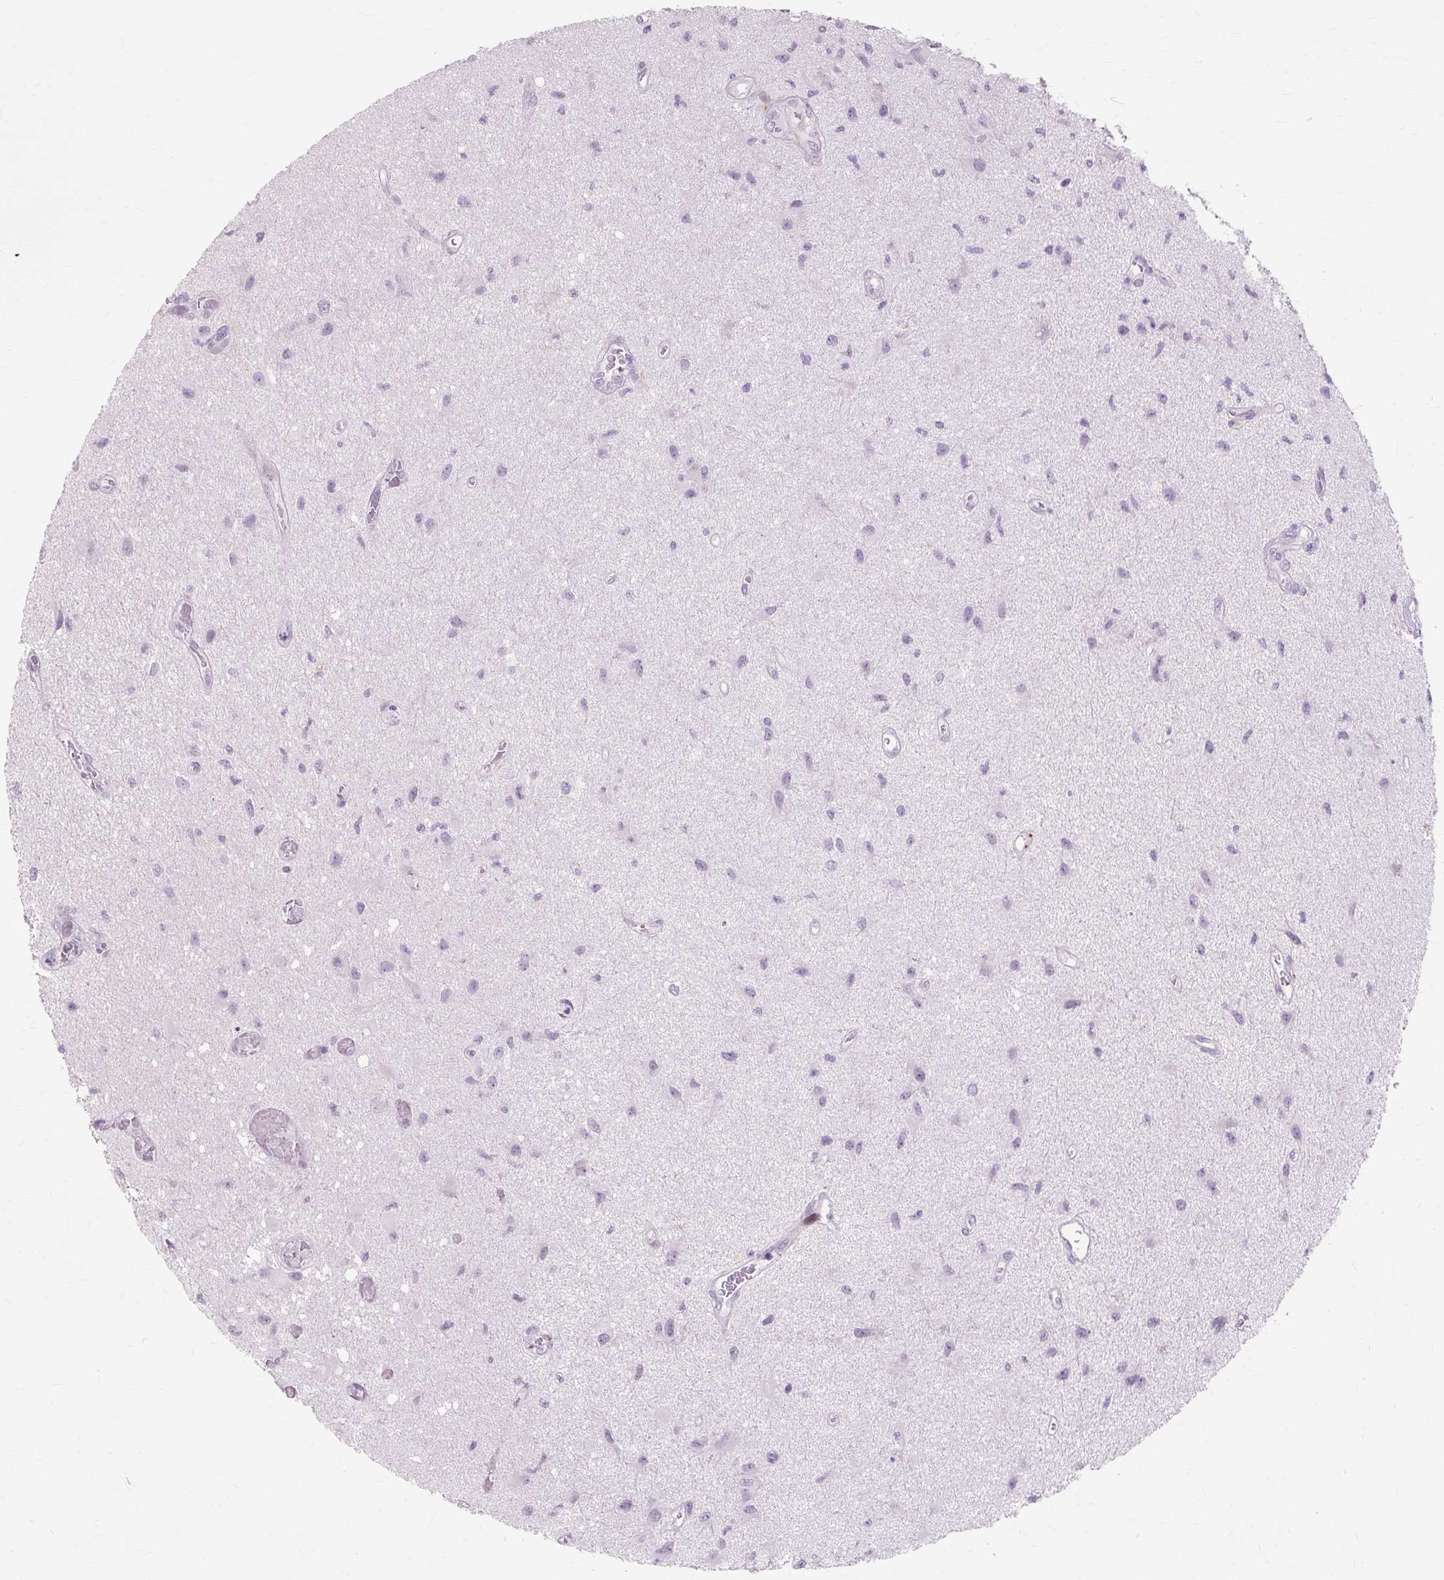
{"staining": {"intensity": "negative", "quantity": "none", "location": "none"}, "tissue": "glioma", "cell_type": "Tumor cells", "image_type": "cancer", "snomed": [{"axis": "morphology", "description": "Glioma, malignant, High grade"}, {"axis": "topography", "description": "Brain"}], "caption": "A high-resolution photomicrograph shows immunohistochemistry staining of glioma, which demonstrates no significant staining in tumor cells.", "gene": "IRX2", "patient": {"sex": "male", "age": 67}}